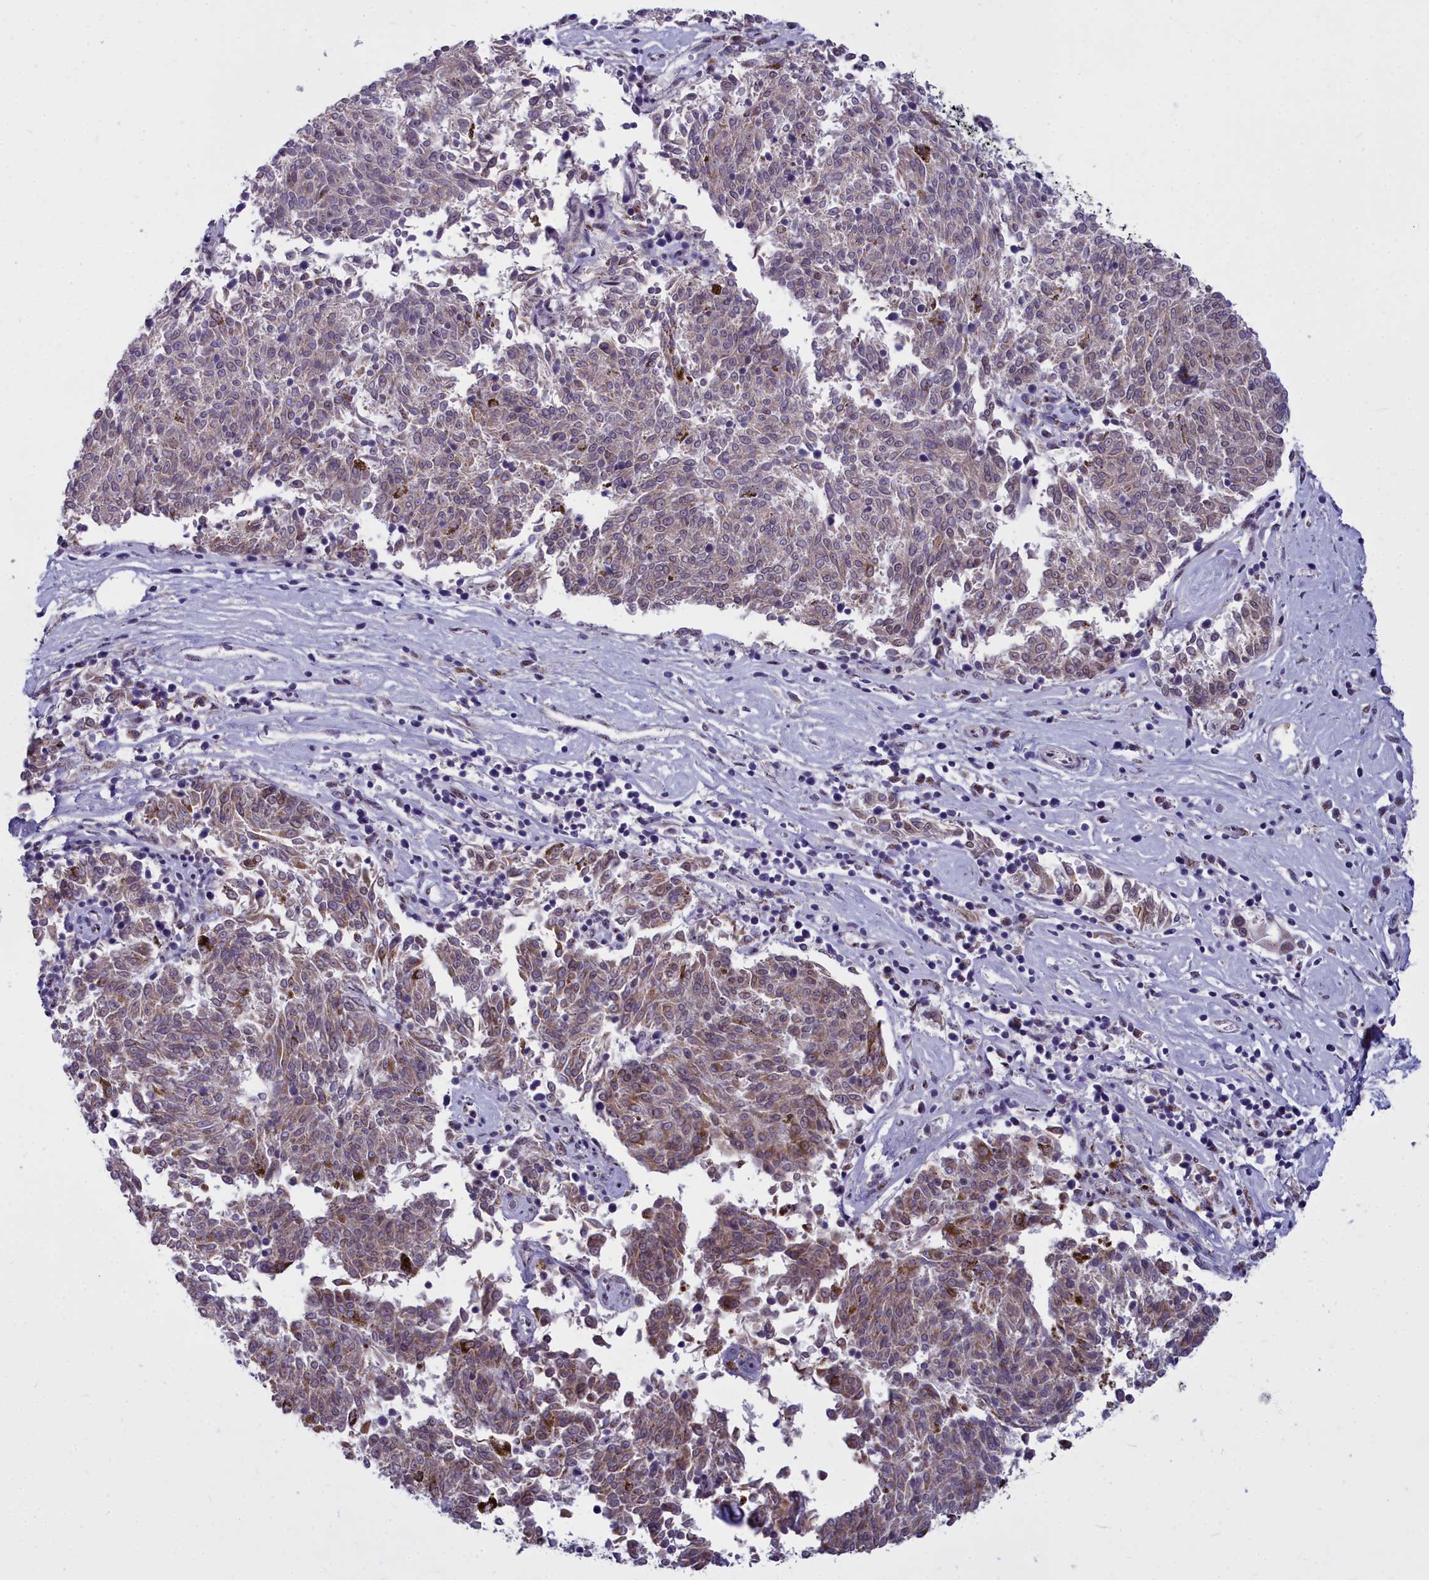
{"staining": {"intensity": "negative", "quantity": "none", "location": "none"}, "tissue": "melanoma", "cell_type": "Tumor cells", "image_type": "cancer", "snomed": [{"axis": "morphology", "description": "Malignant melanoma, NOS"}, {"axis": "topography", "description": "Skin"}], "caption": "The photomicrograph shows no significant expression in tumor cells of melanoma. (DAB (3,3'-diaminobenzidine) immunohistochemistry (IHC), high magnification).", "gene": "WDPCP", "patient": {"sex": "female", "age": 72}}